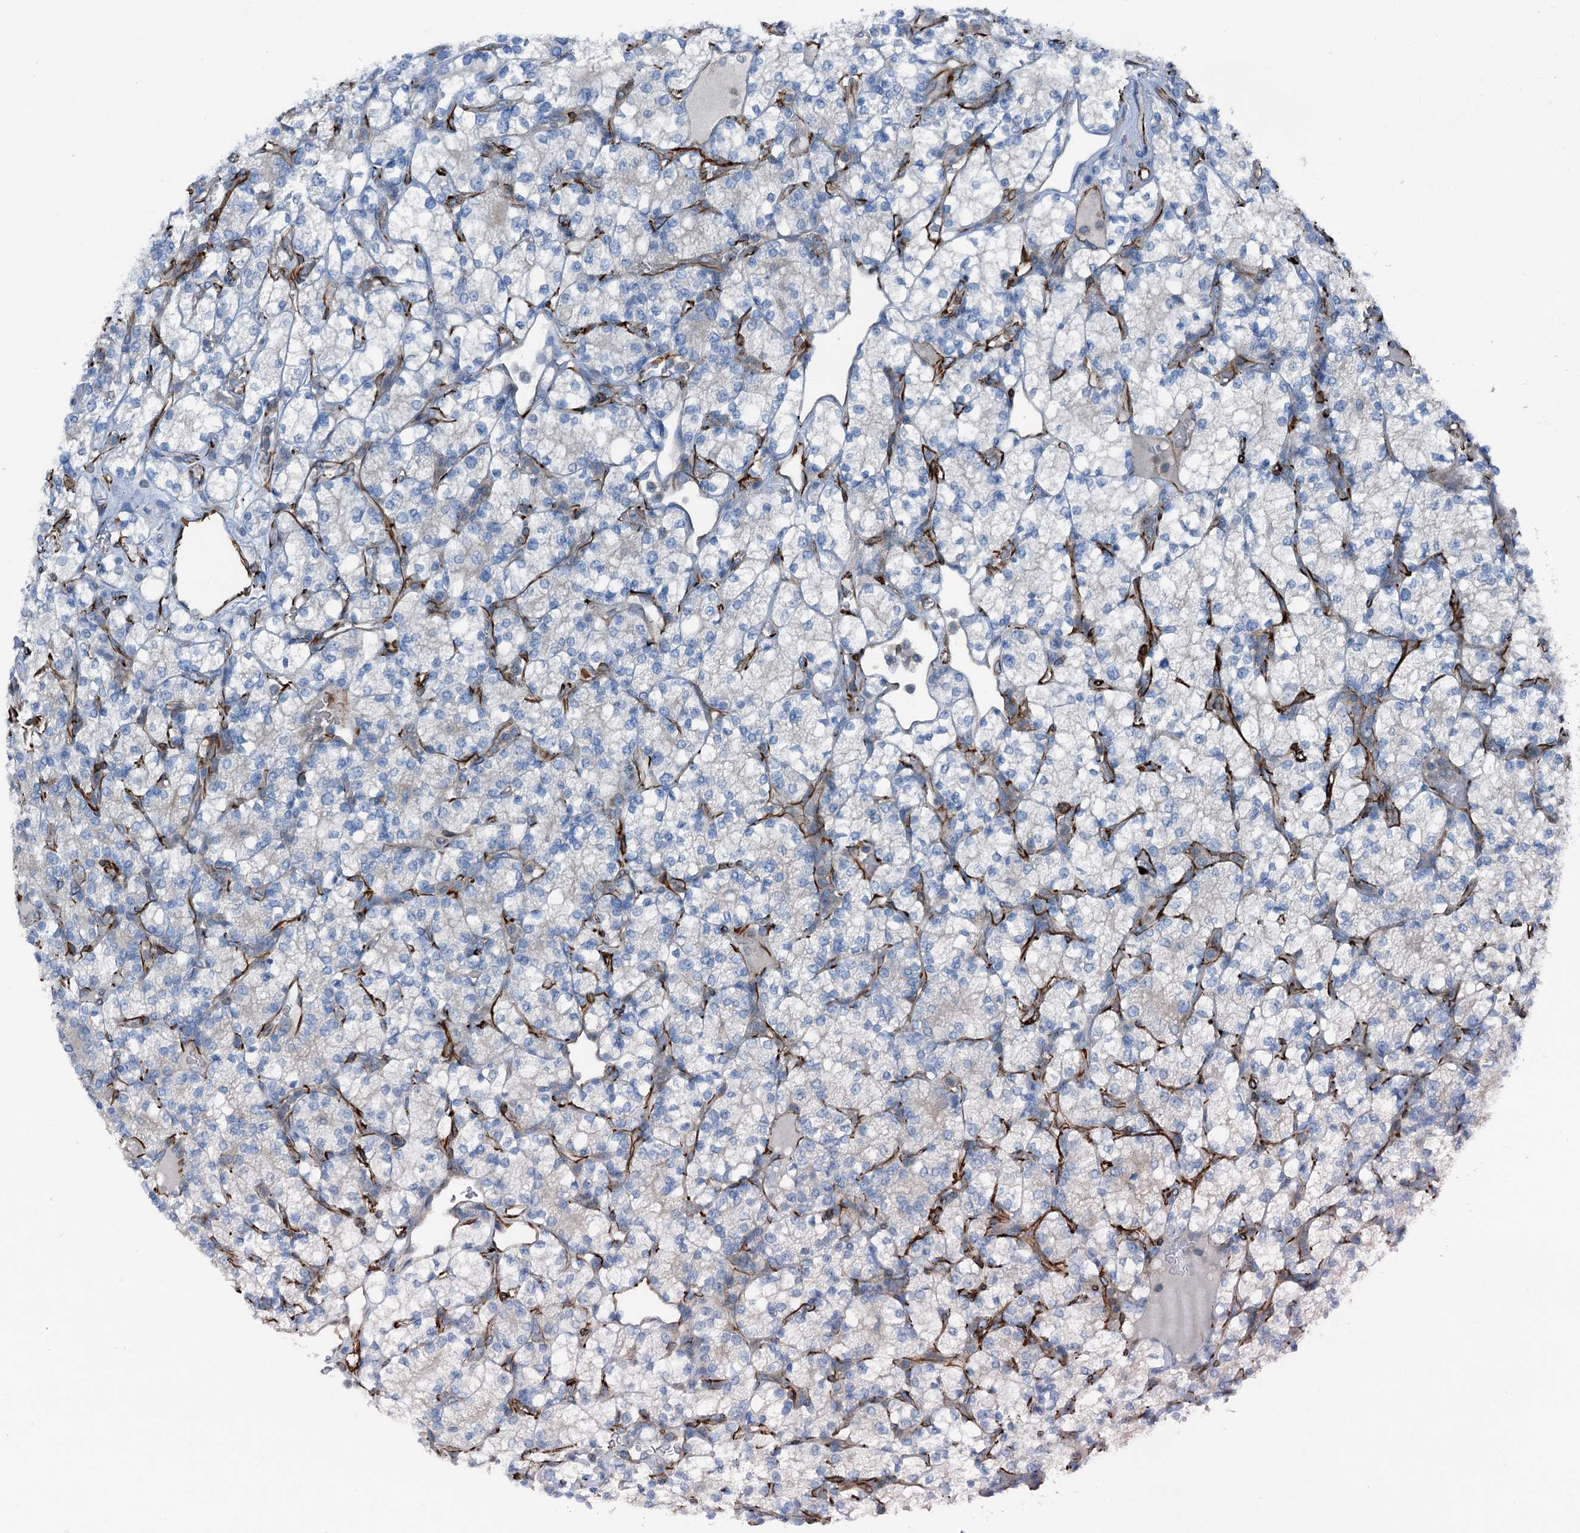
{"staining": {"intensity": "negative", "quantity": "none", "location": "none"}, "tissue": "renal cancer", "cell_type": "Tumor cells", "image_type": "cancer", "snomed": [{"axis": "morphology", "description": "Adenocarcinoma, NOS"}, {"axis": "topography", "description": "Kidney"}], "caption": "IHC of renal cancer (adenocarcinoma) exhibits no expression in tumor cells.", "gene": "AXL", "patient": {"sex": "male", "age": 77}}